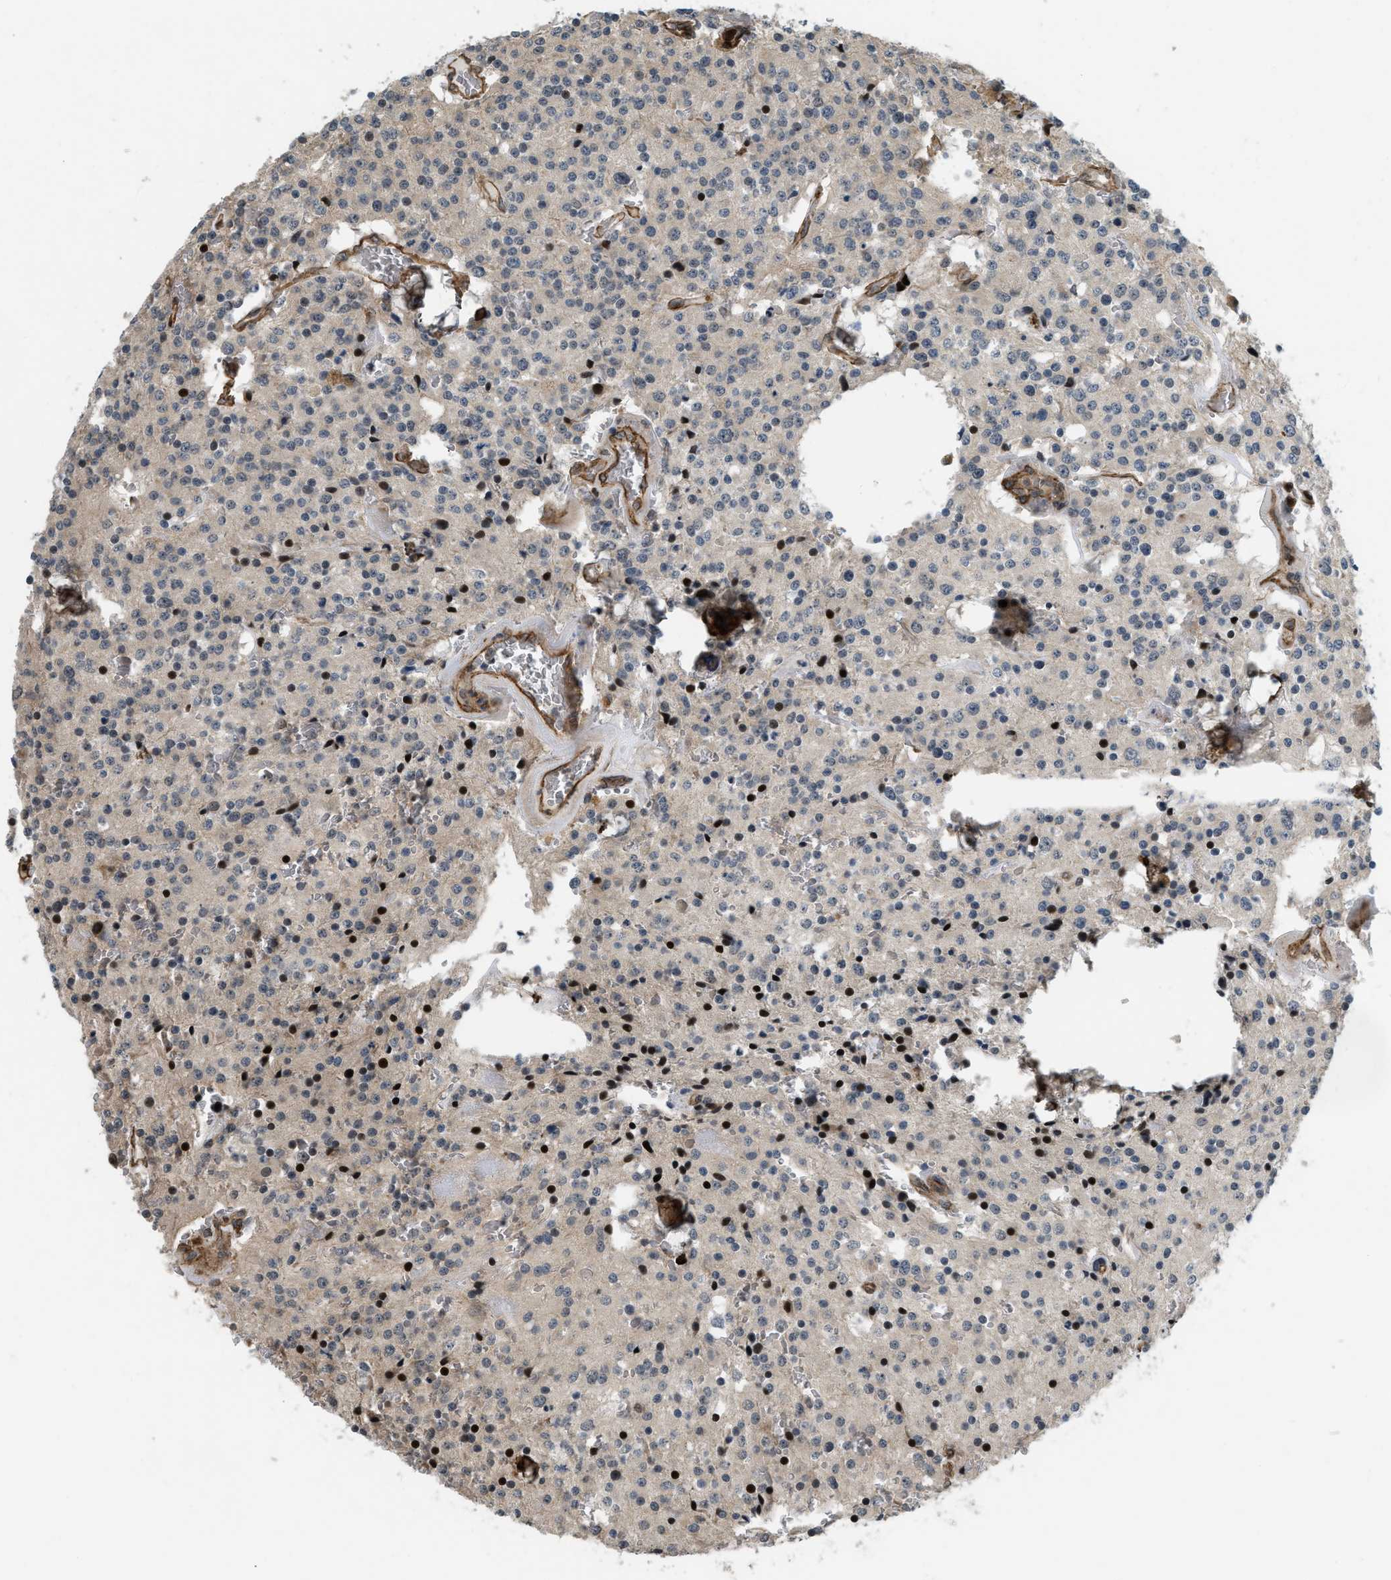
{"staining": {"intensity": "strong", "quantity": "<25%", "location": "nuclear"}, "tissue": "glioma", "cell_type": "Tumor cells", "image_type": "cancer", "snomed": [{"axis": "morphology", "description": "Glioma, malignant, Low grade"}, {"axis": "topography", "description": "Brain"}], "caption": "Protein staining by immunohistochemistry (IHC) shows strong nuclear expression in about <25% of tumor cells in glioma. The protein is stained brown, and the nuclei are stained in blue (DAB IHC with brightfield microscopy, high magnification).", "gene": "LTA4H", "patient": {"sex": "male", "age": 58}}